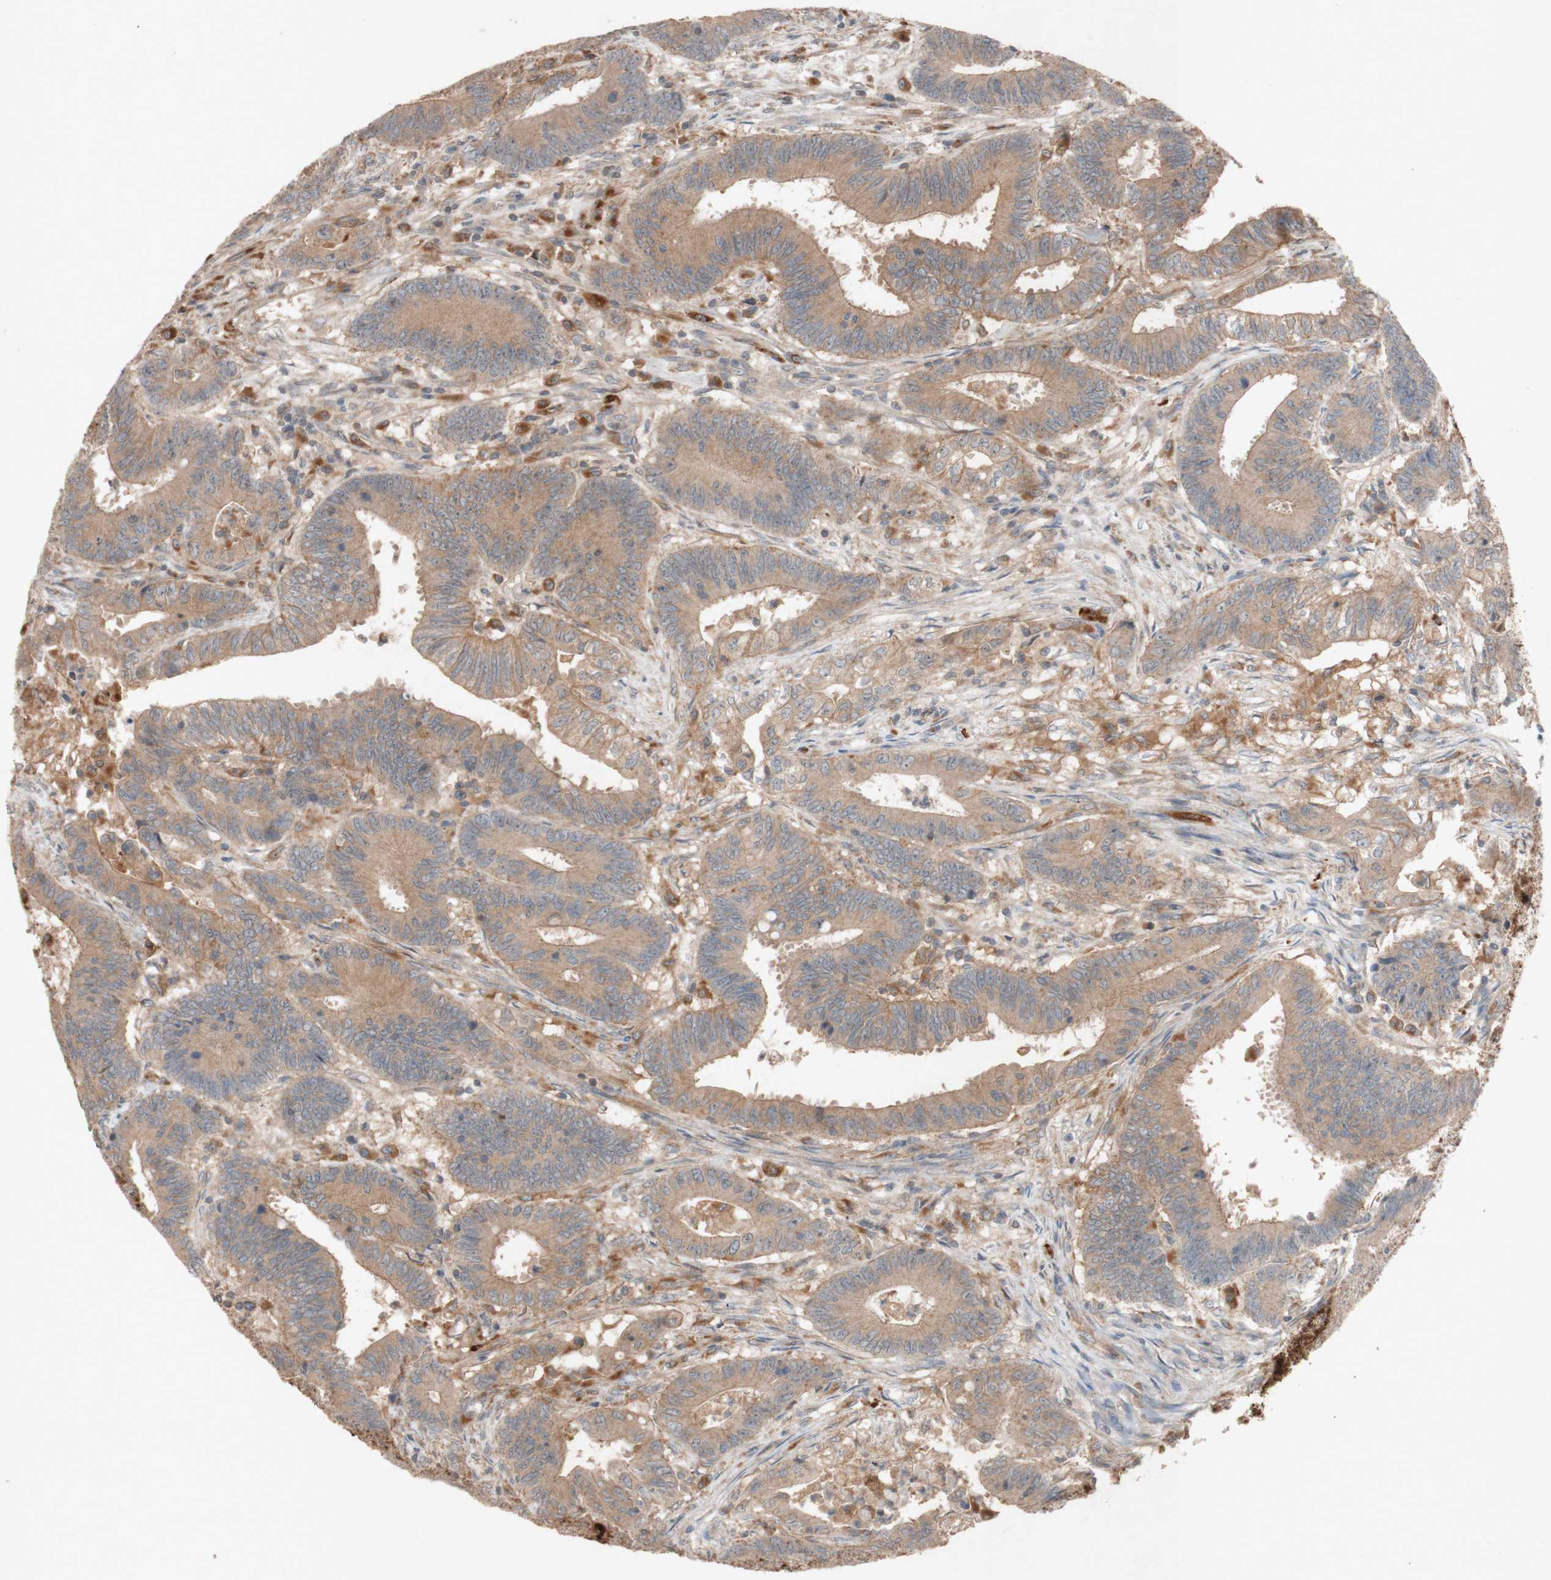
{"staining": {"intensity": "weak", "quantity": ">75%", "location": "cytoplasmic/membranous"}, "tissue": "colorectal cancer", "cell_type": "Tumor cells", "image_type": "cancer", "snomed": [{"axis": "morphology", "description": "Adenocarcinoma, NOS"}, {"axis": "topography", "description": "Colon"}], "caption": "High-magnification brightfield microscopy of colorectal adenocarcinoma stained with DAB (3,3'-diaminobenzidine) (brown) and counterstained with hematoxylin (blue). tumor cells exhibit weak cytoplasmic/membranous staining is seen in approximately>75% of cells. The staining was performed using DAB (3,3'-diaminobenzidine) to visualize the protein expression in brown, while the nuclei were stained in blue with hematoxylin (Magnification: 20x).", "gene": "ATP6V1F", "patient": {"sex": "male", "age": 45}}